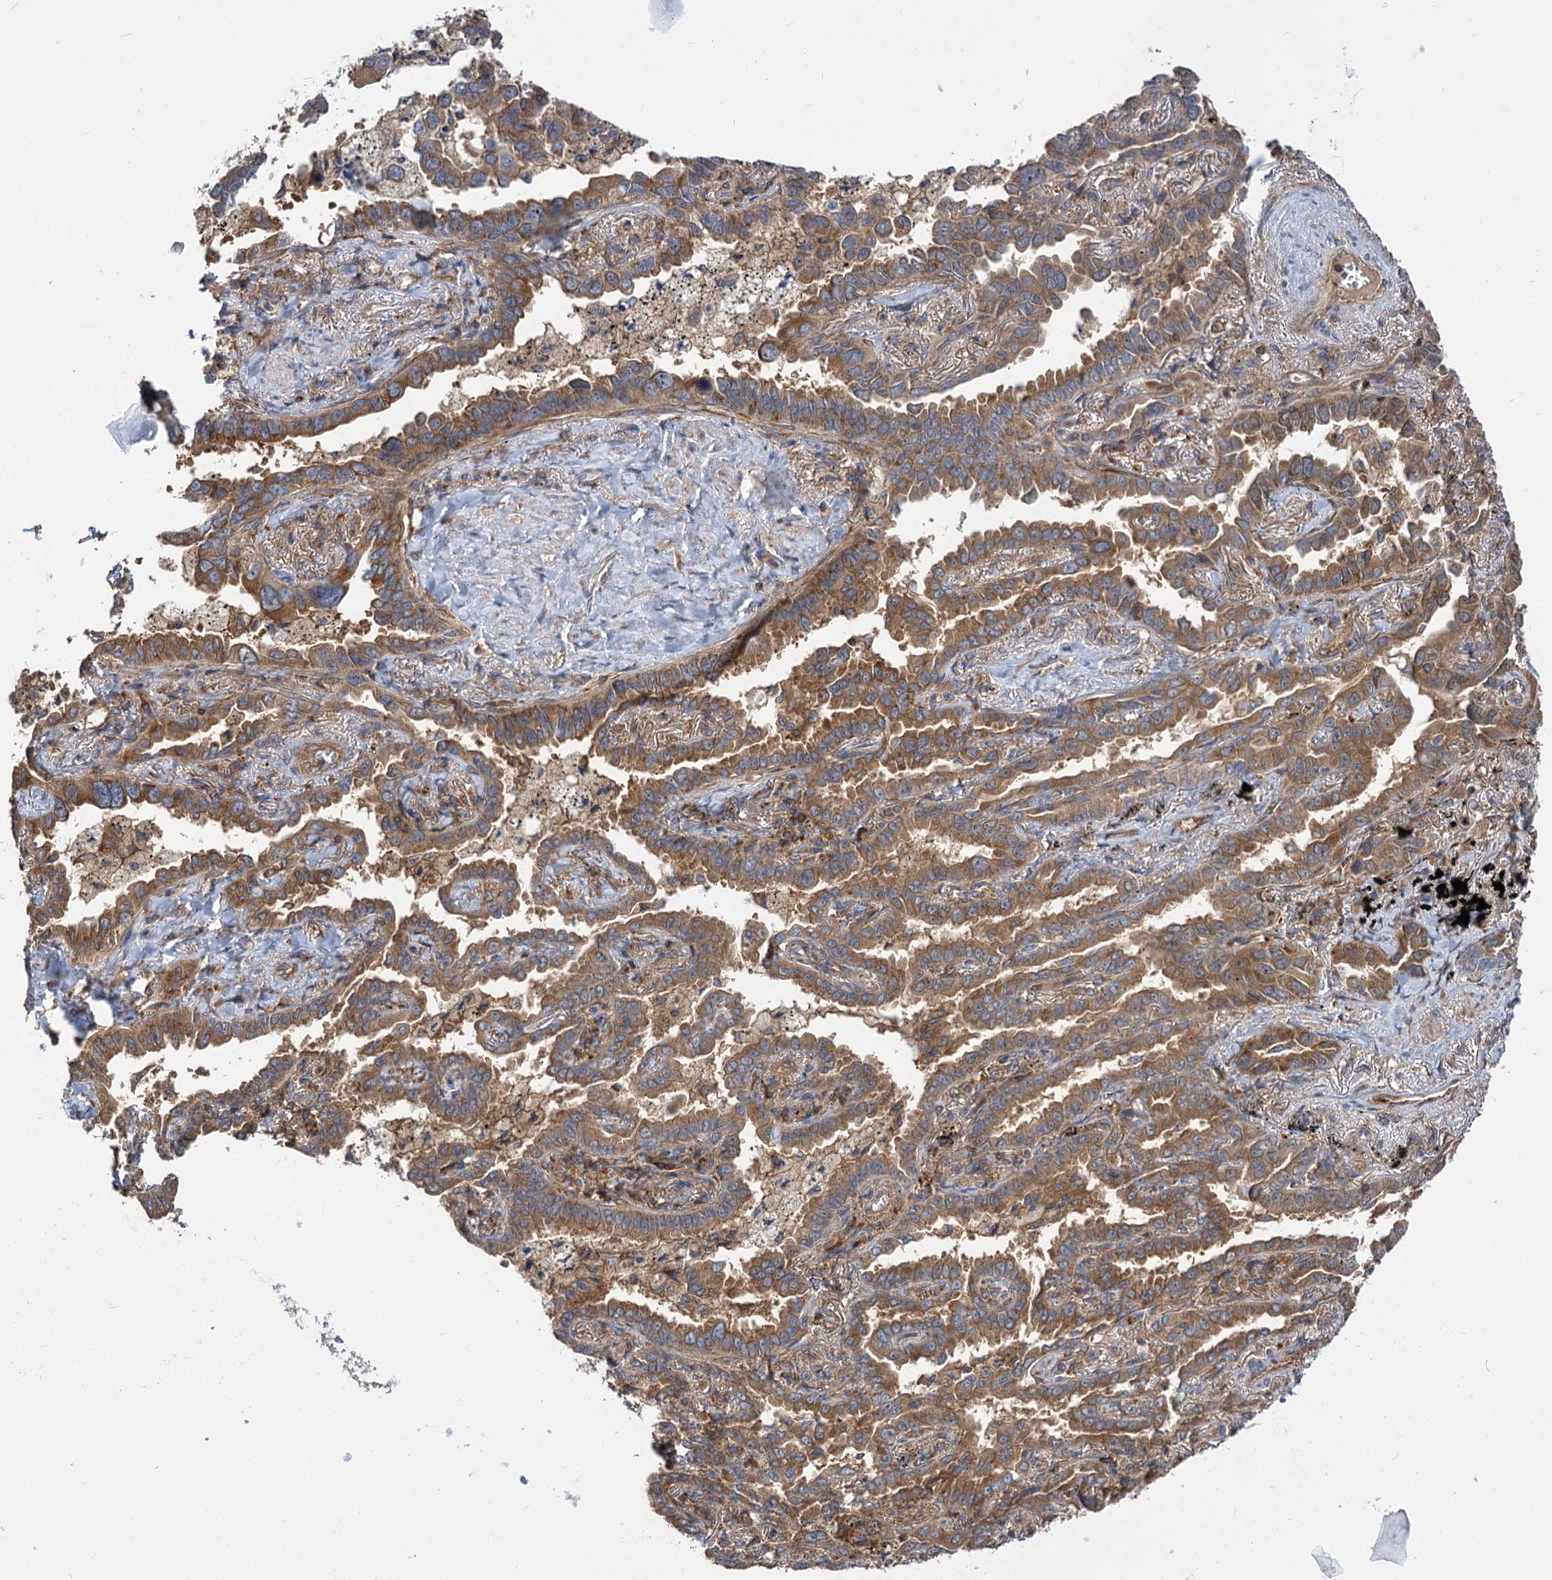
{"staining": {"intensity": "moderate", "quantity": ">75%", "location": "cytoplasmic/membranous"}, "tissue": "lung cancer", "cell_type": "Tumor cells", "image_type": "cancer", "snomed": [{"axis": "morphology", "description": "Adenocarcinoma, NOS"}, {"axis": "topography", "description": "Lung"}], "caption": "Protein staining of lung cancer tissue demonstrates moderate cytoplasmic/membranous staining in approximately >75% of tumor cells.", "gene": "PACS1", "patient": {"sex": "male", "age": 67}}